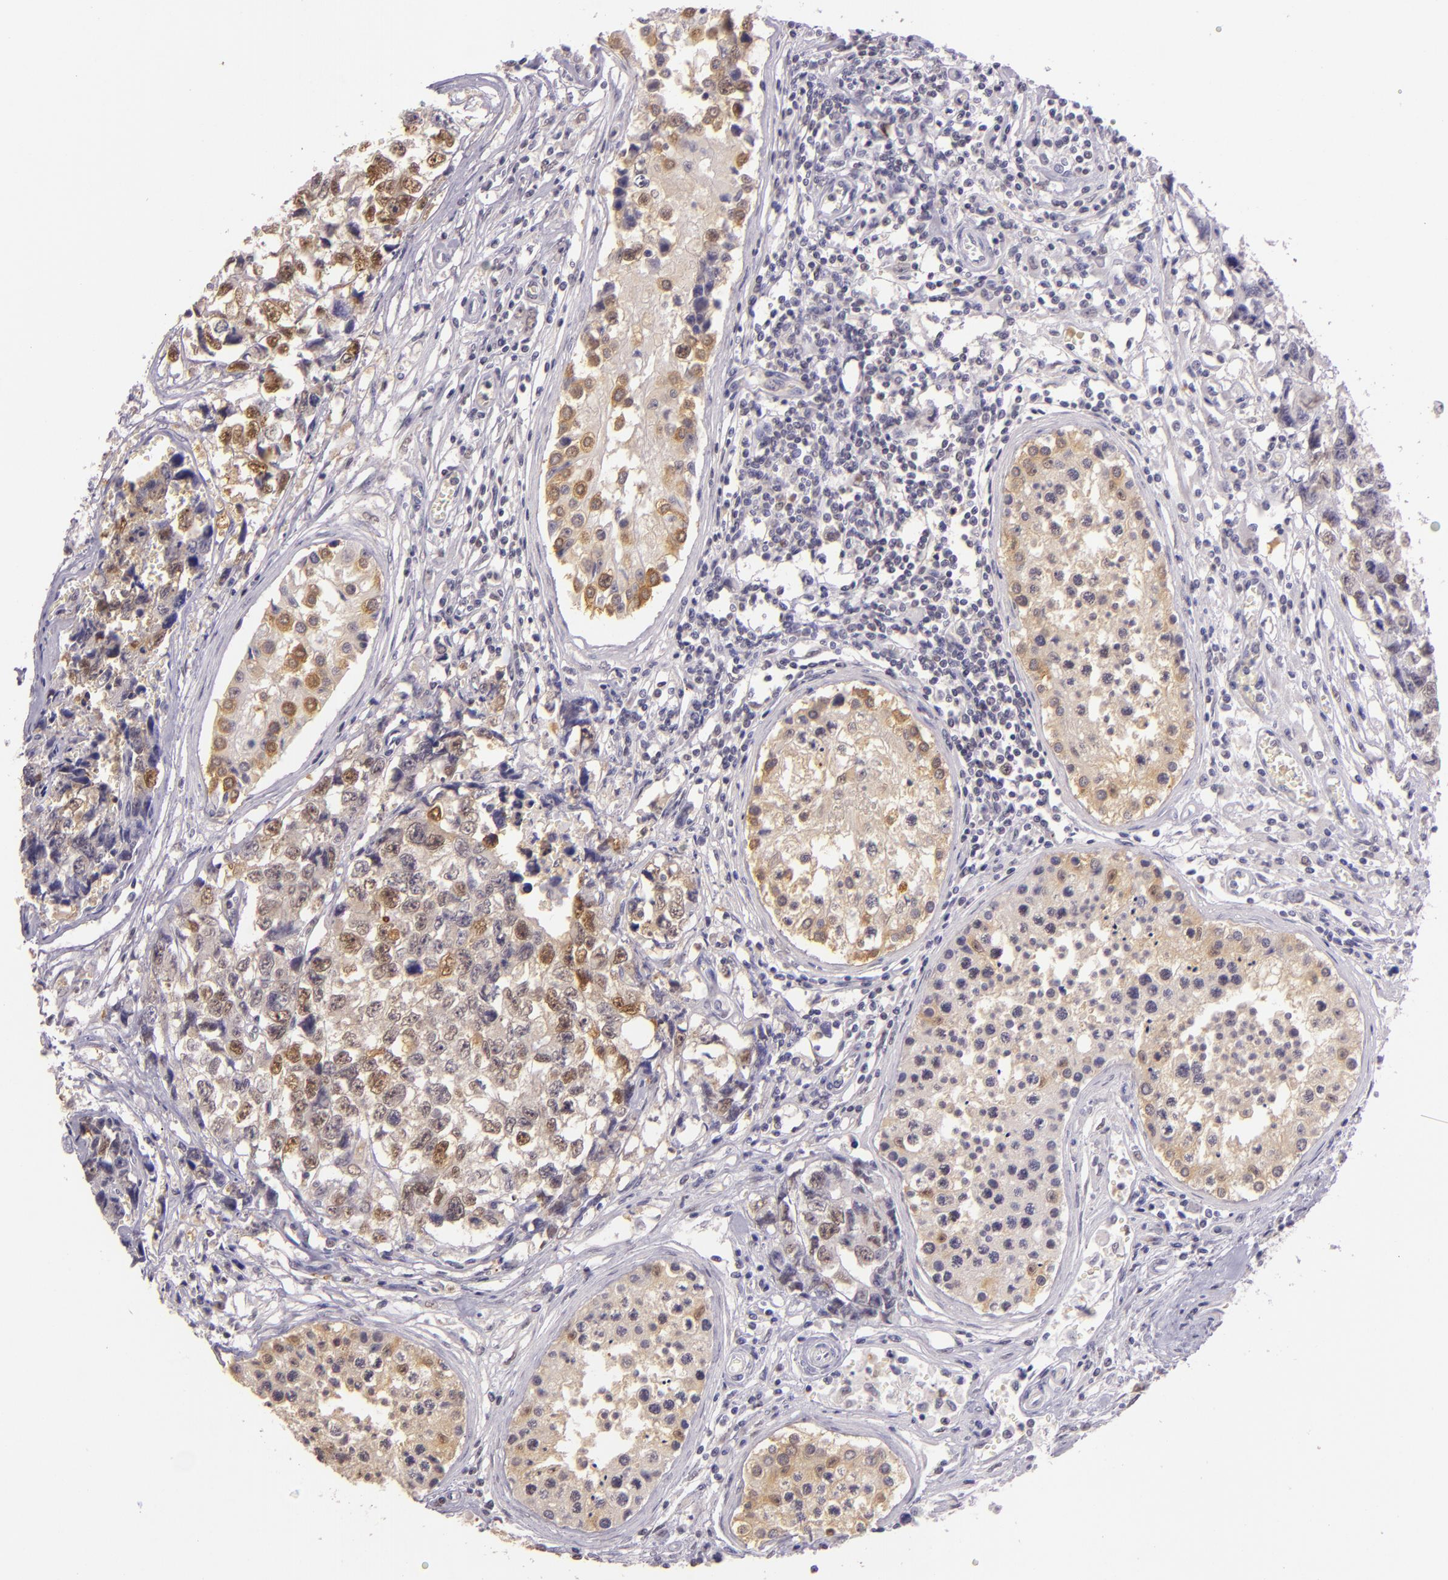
{"staining": {"intensity": "moderate", "quantity": "25%-75%", "location": "cytoplasmic/membranous,nuclear"}, "tissue": "testis cancer", "cell_type": "Tumor cells", "image_type": "cancer", "snomed": [{"axis": "morphology", "description": "Carcinoma, Embryonal, NOS"}, {"axis": "topography", "description": "Testis"}], "caption": "Immunohistochemical staining of human testis cancer (embryonal carcinoma) displays medium levels of moderate cytoplasmic/membranous and nuclear protein positivity in about 25%-75% of tumor cells.", "gene": "HSPA8", "patient": {"sex": "male", "age": 31}}